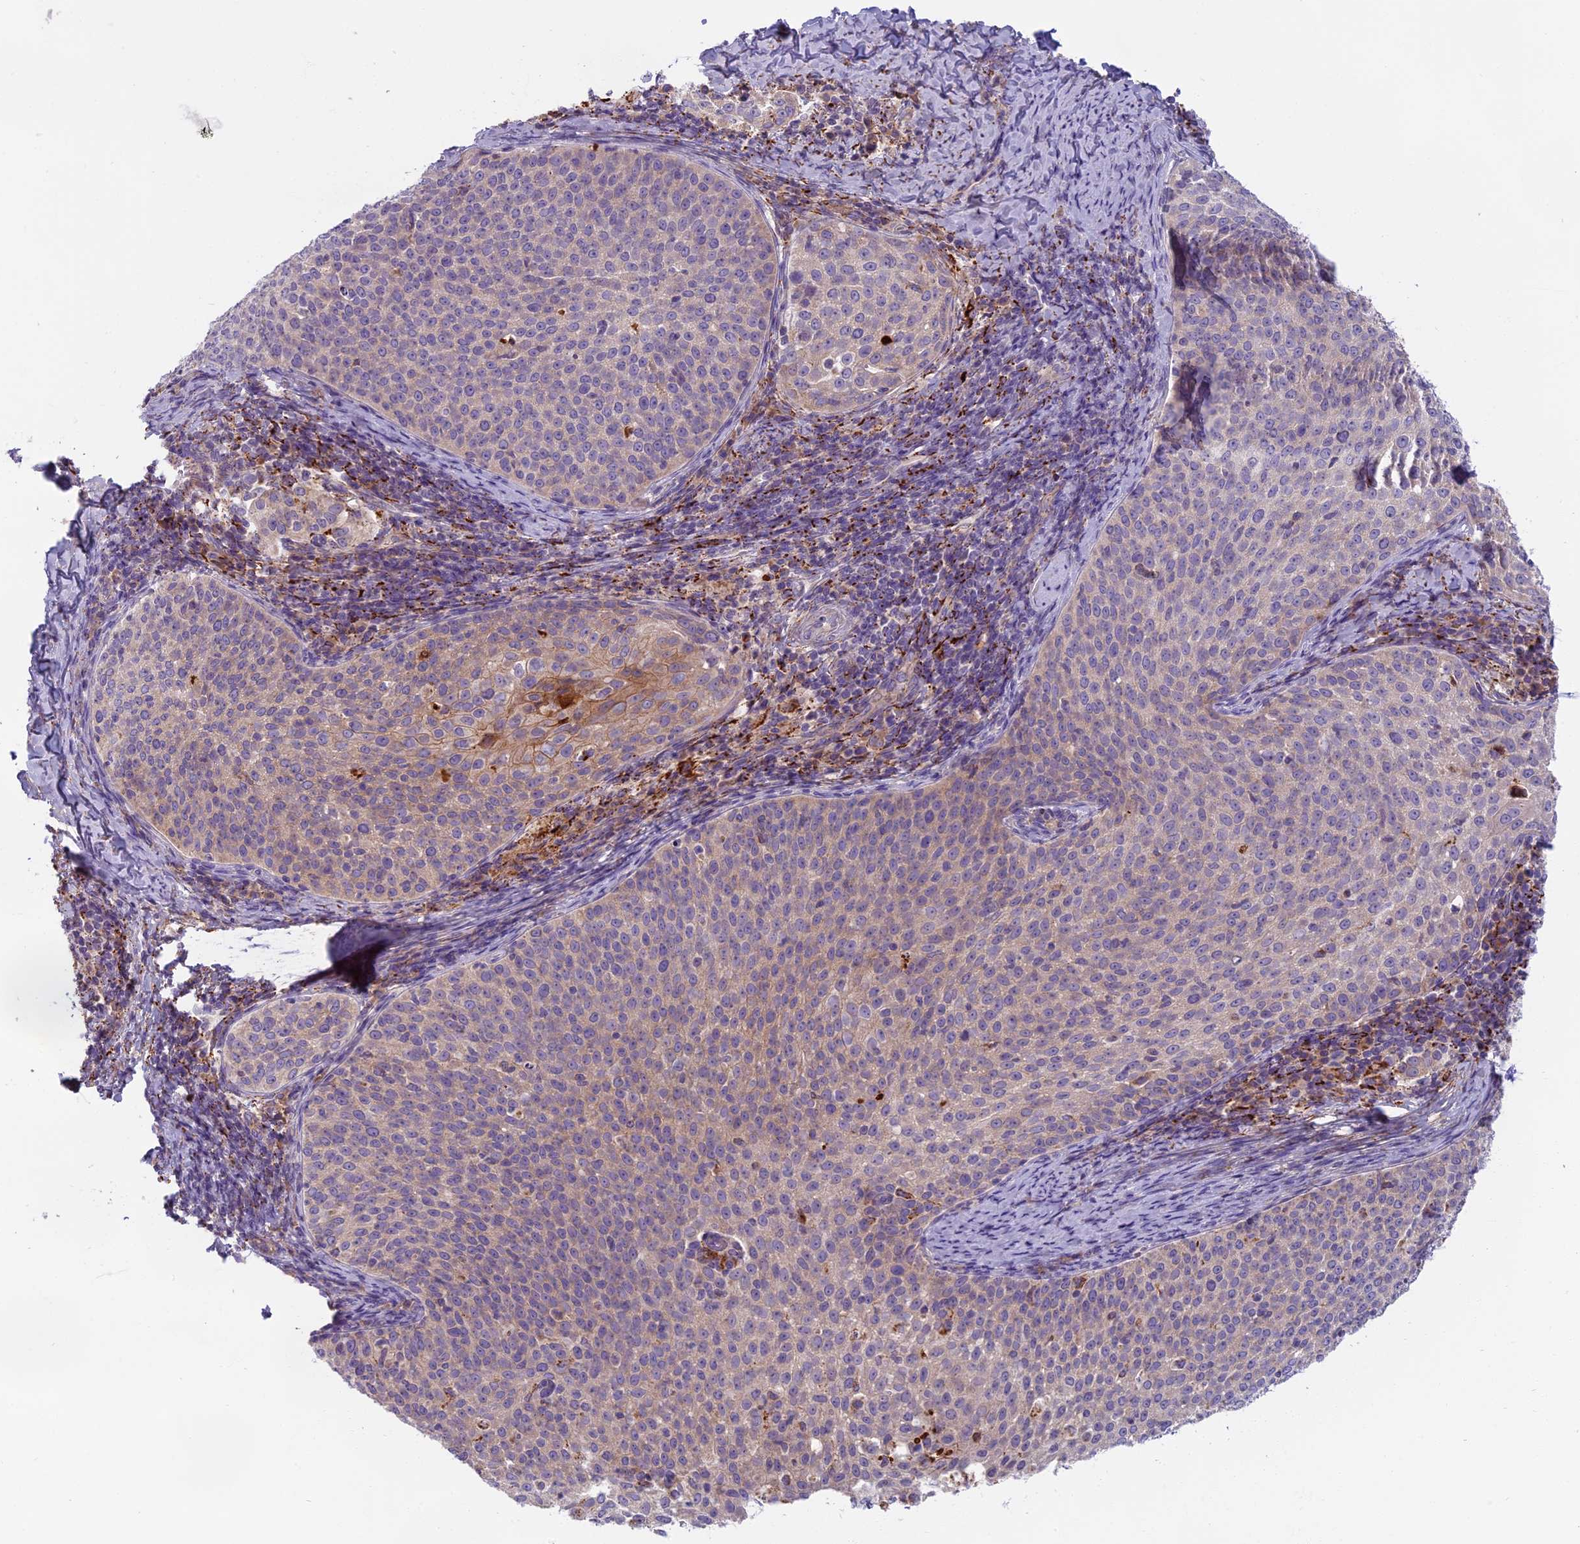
{"staining": {"intensity": "moderate", "quantity": "<25%", "location": "cytoplasmic/membranous"}, "tissue": "cervical cancer", "cell_type": "Tumor cells", "image_type": "cancer", "snomed": [{"axis": "morphology", "description": "Squamous cell carcinoma, NOS"}, {"axis": "topography", "description": "Cervix"}], "caption": "Immunohistochemistry of cervical cancer (squamous cell carcinoma) demonstrates low levels of moderate cytoplasmic/membranous staining in approximately <25% of tumor cells.", "gene": "SEMA7A", "patient": {"sex": "female", "age": 57}}